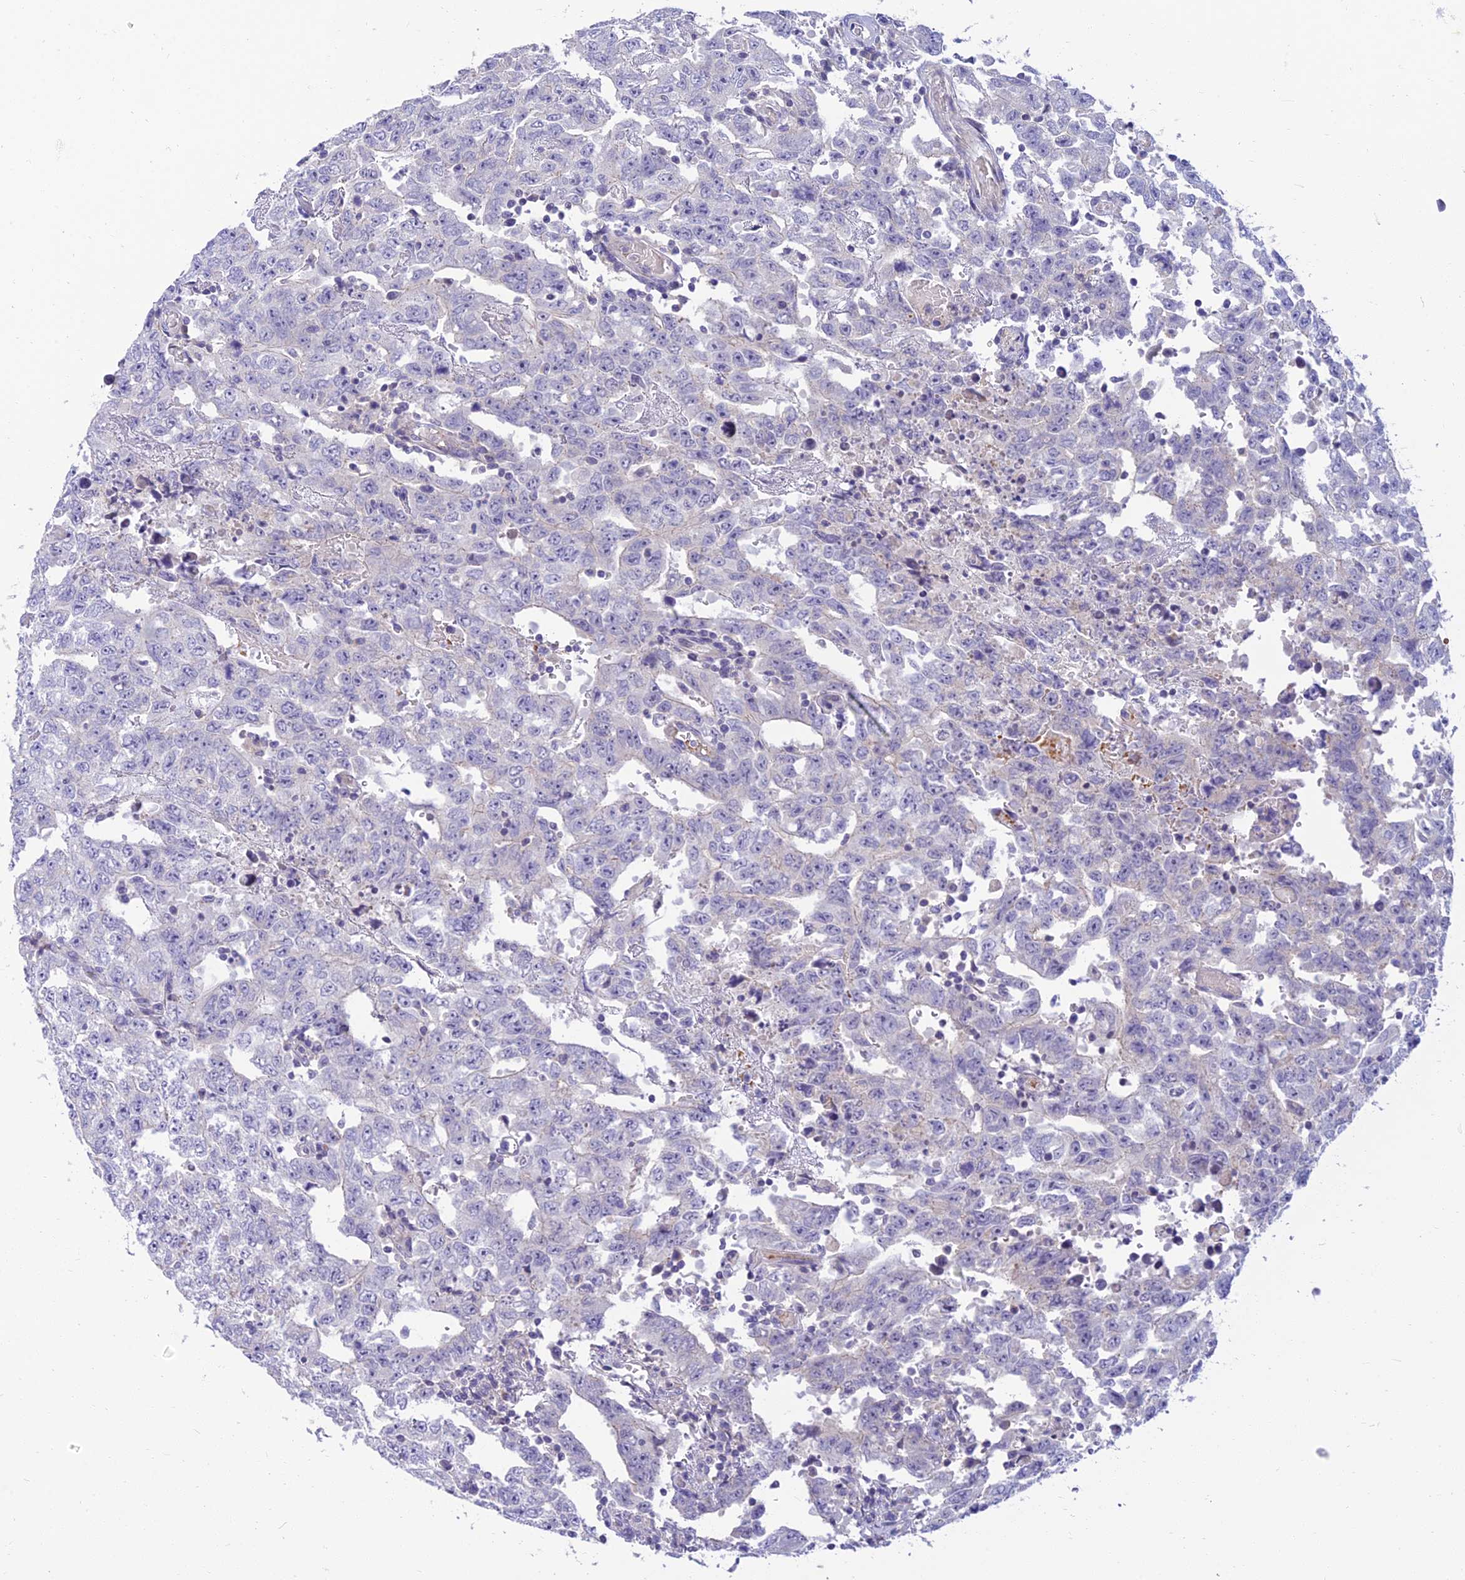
{"staining": {"intensity": "negative", "quantity": "none", "location": "none"}, "tissue": "testis cancer", "cell_type": "Tumor cells", "image_type": "cancer", "snomed": [{"axis": "morphology", "description": "Carcinoma, Embryonal, NOS"}, {"axis": "topography", "description": "Testis"}], "caption": "The micrograph demonstrates no significant staining in tumor cells of embryonal carcinoma (testis). The staining is performed using DAB brown chromogen with nuclei counter-stained in using hematoxylin.", "gene": "CLIP4", "patient": {"sex": "male", "age": 26}}